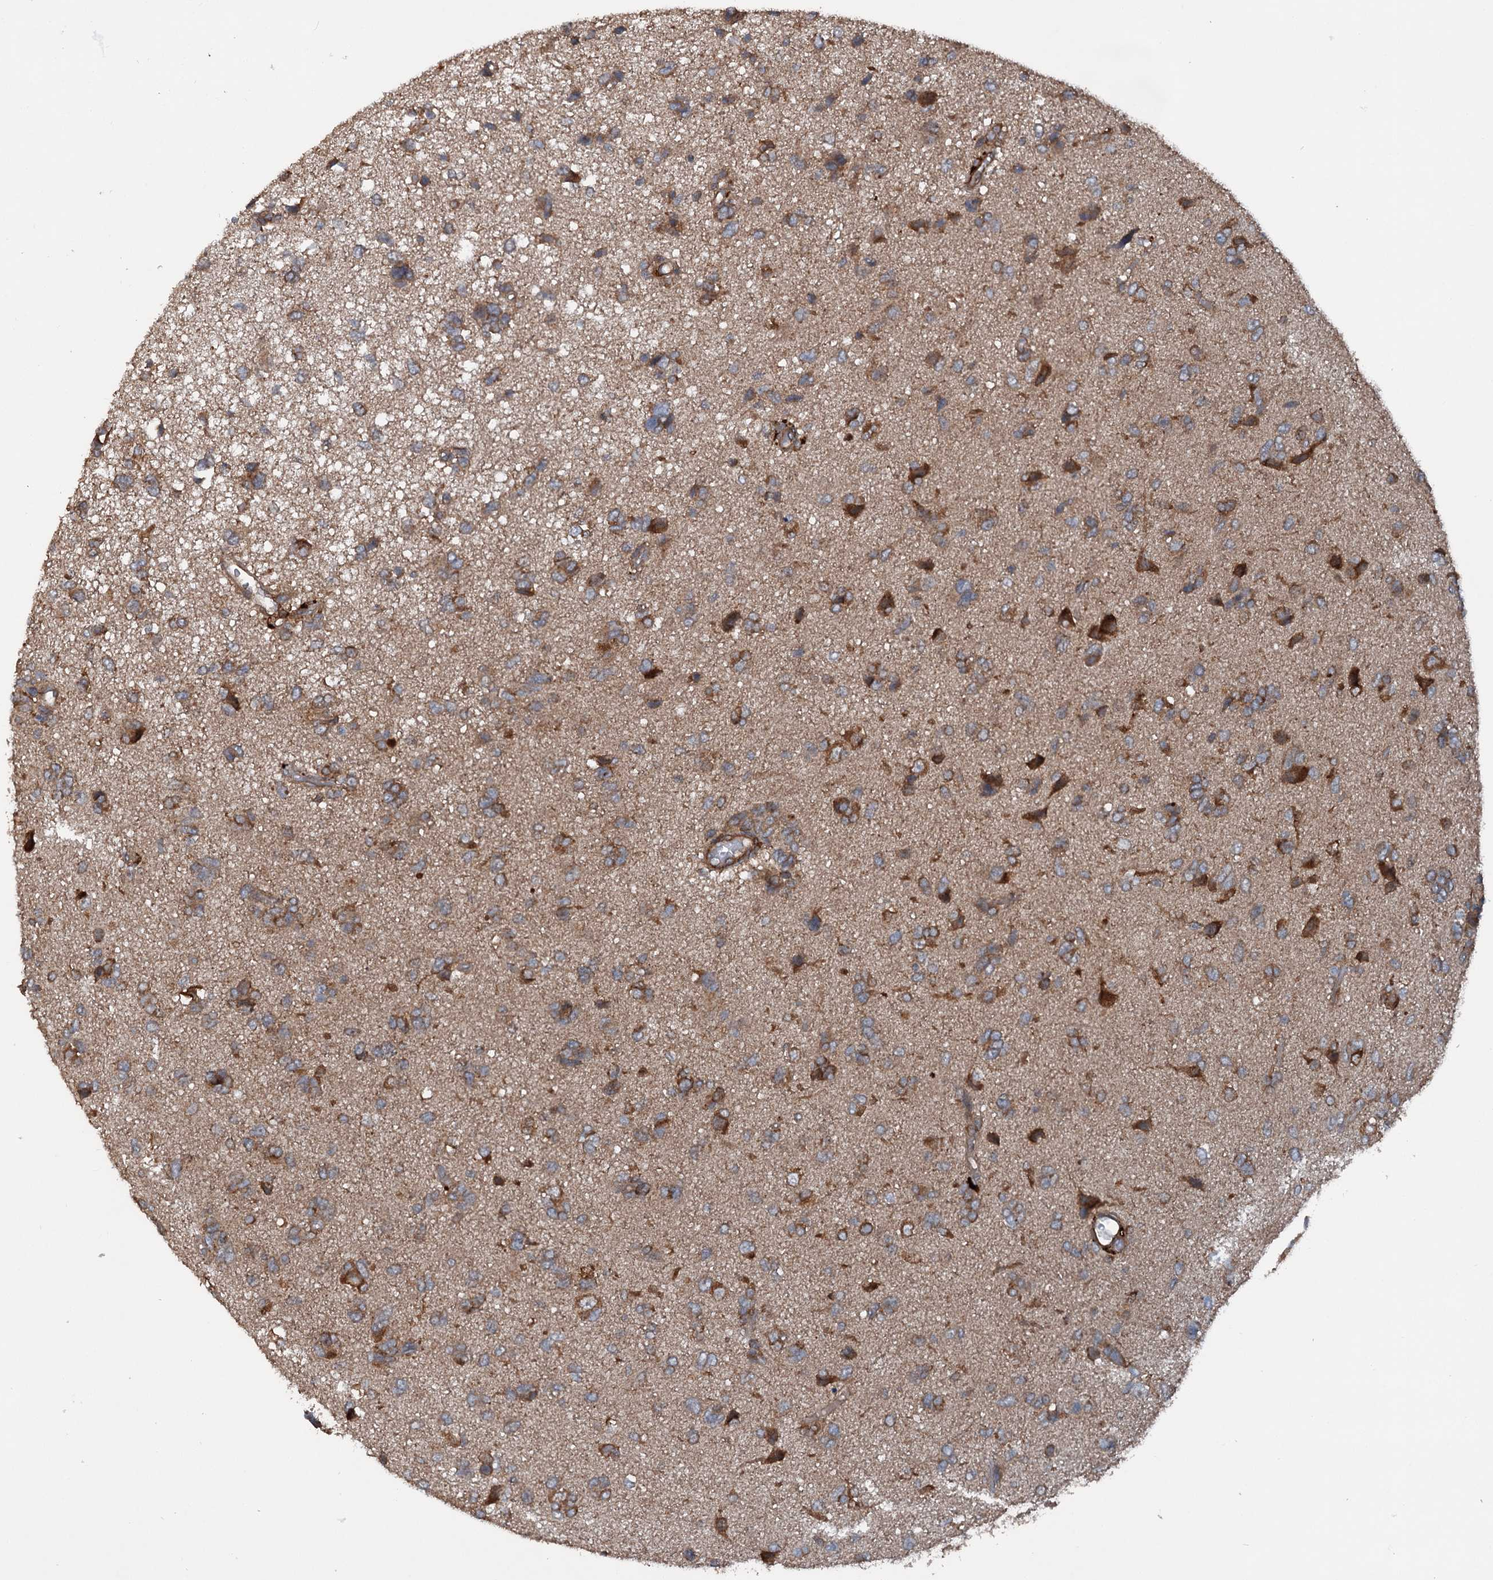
{"staining": {"intensity": "moderate", "quantity": "25%-75%", "location": "cytoplasmic/membranous"}, "tissue": "glioma", "cell_type": "Tumor cells", "image_type": "cancer", "snomed": [{"axis": "morphology", "description": "Glioma, malignant, High grade"}, {"axis": "topography", "description": "Brain"}], "caption": "Immunohistochemistry histopathology image of malignant glioma (high-grade) stained for a protein (brown), which demonstrates medium levels of moderate cytoplasmic/membranous staining in approximately 25%-75% of tumor cells.", "gene": "RNF214", "patient": {"sex": "female", "age": 59}}